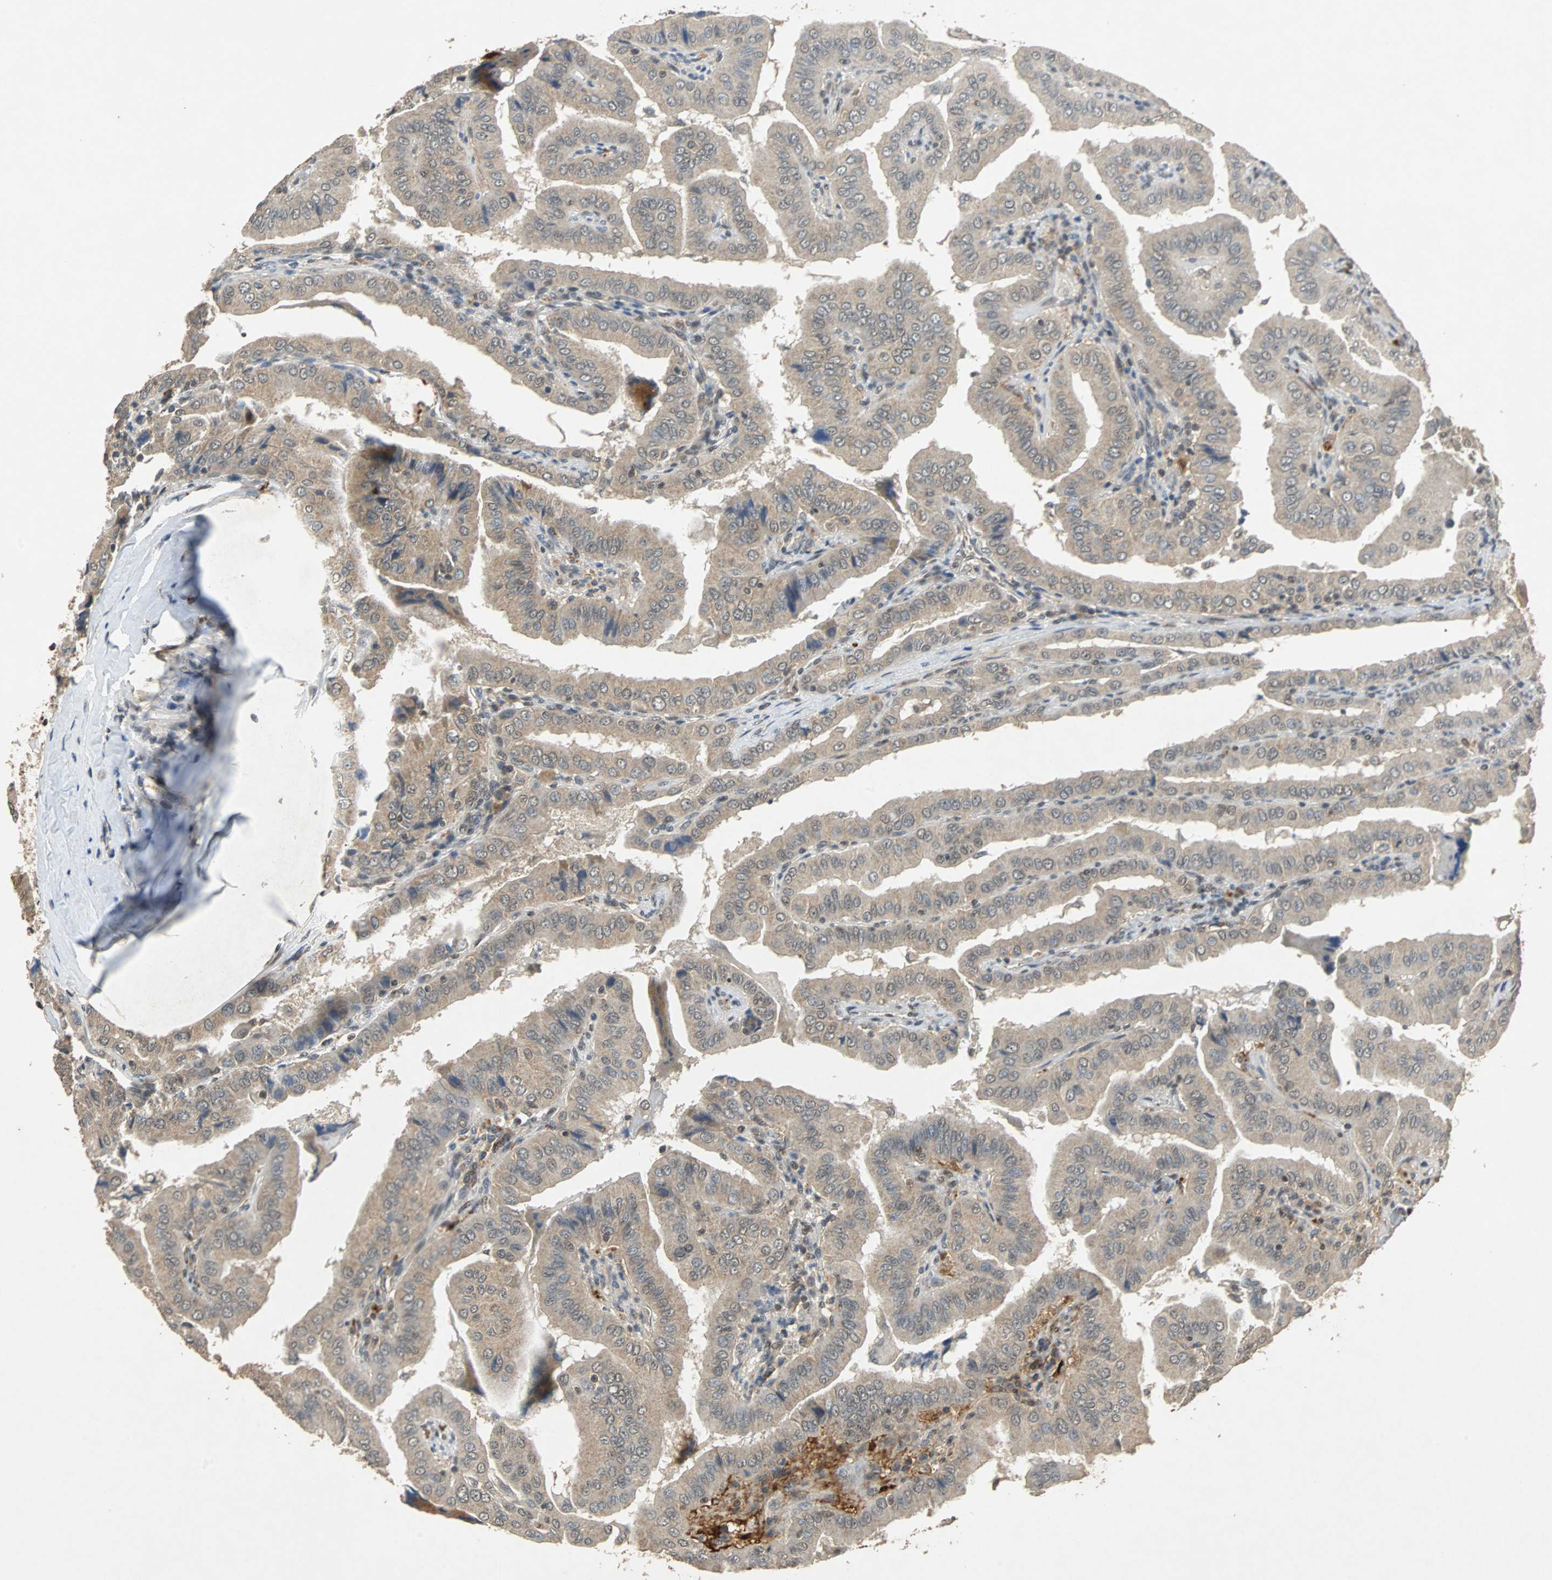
{"staining": {"intensity": "weak", "quantity": ">75%", "location": "cytoplasmic/membranous"}, "tissue": "thyroid cancer", "cell_type": "Tumor cells", "image_type": "cancer", "snomed": [{"axis": "morphology", "description": "Papillary adenocarcinoma, NOS"}, {"axis": "topography", "description": "Thyroid gland"}], "caption": "Brown immunohistochemical staining in human thyroid papillary adenocarcinoma exhibits weak cytoplasmic/membranous staining in approximately >75% of tumor cells.", "gene": "PHC1", "patient": {"sex": "male", "age": 33}}